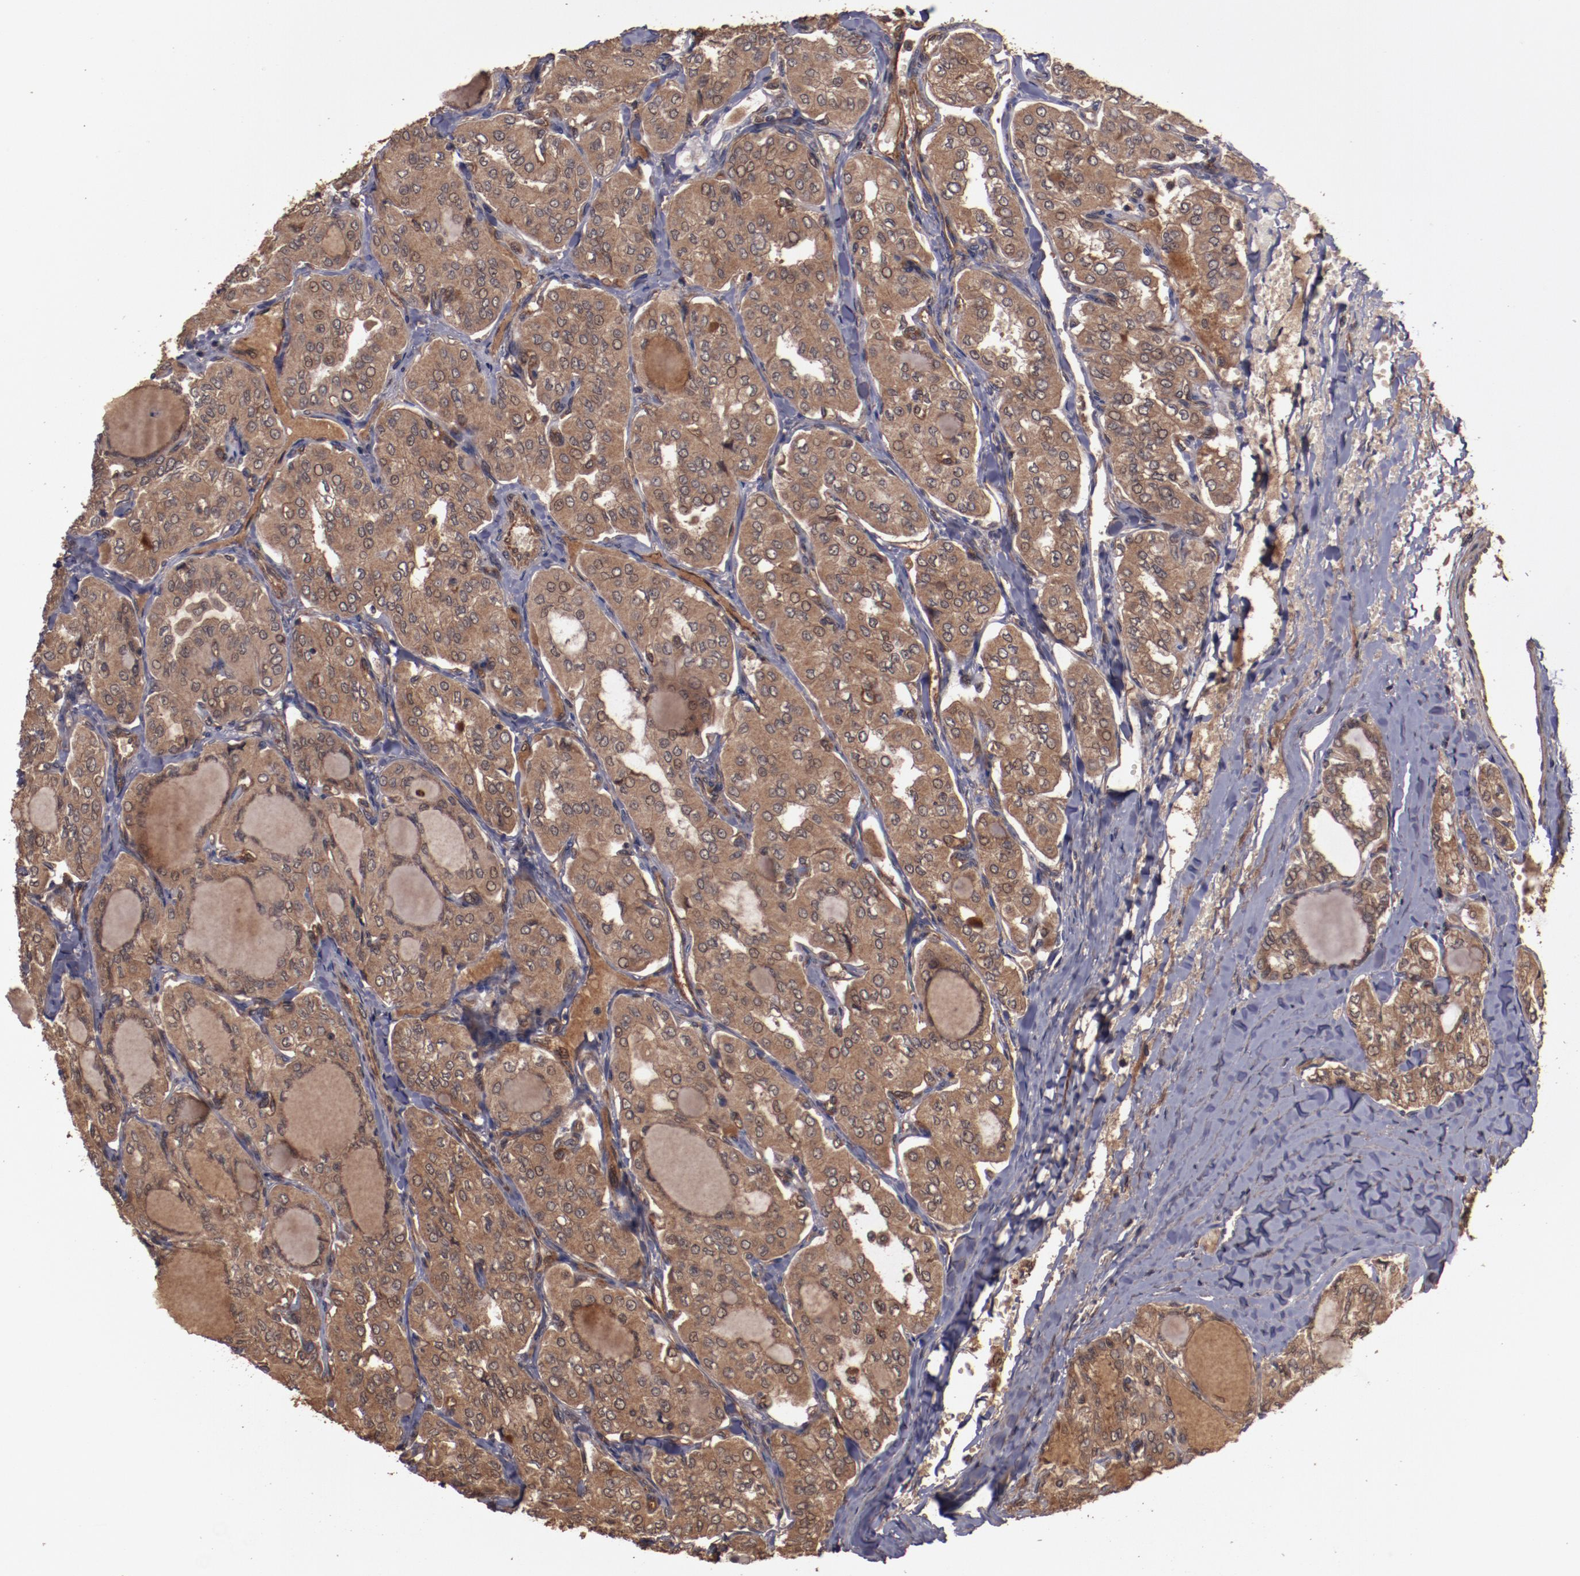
{"staining": {"intensity": "strong", "quantity": ">75%", "location": "cytoplasmic/membranous"}, "tissue": "thyroid cancer", "cell_type": "Tumor cells", "image_type": "cancer", "snomed": [{"axis": "morphology", "description": "Papillary adenocarcinoma, NOS"}, {"axis": "topography", "description": "Thyroid gland"}], "caption": "Immunohistochemistry (IHC) histopathology image of papillary adenocarcinoma (thyroid) stained for a protein (brown), which exhibits high levels of strong cytoplasmic/membranous expression in approximately >75% of tumor cells.", "gene": "TXNDC16", "patient": {"sex": "male", "age": 20}}